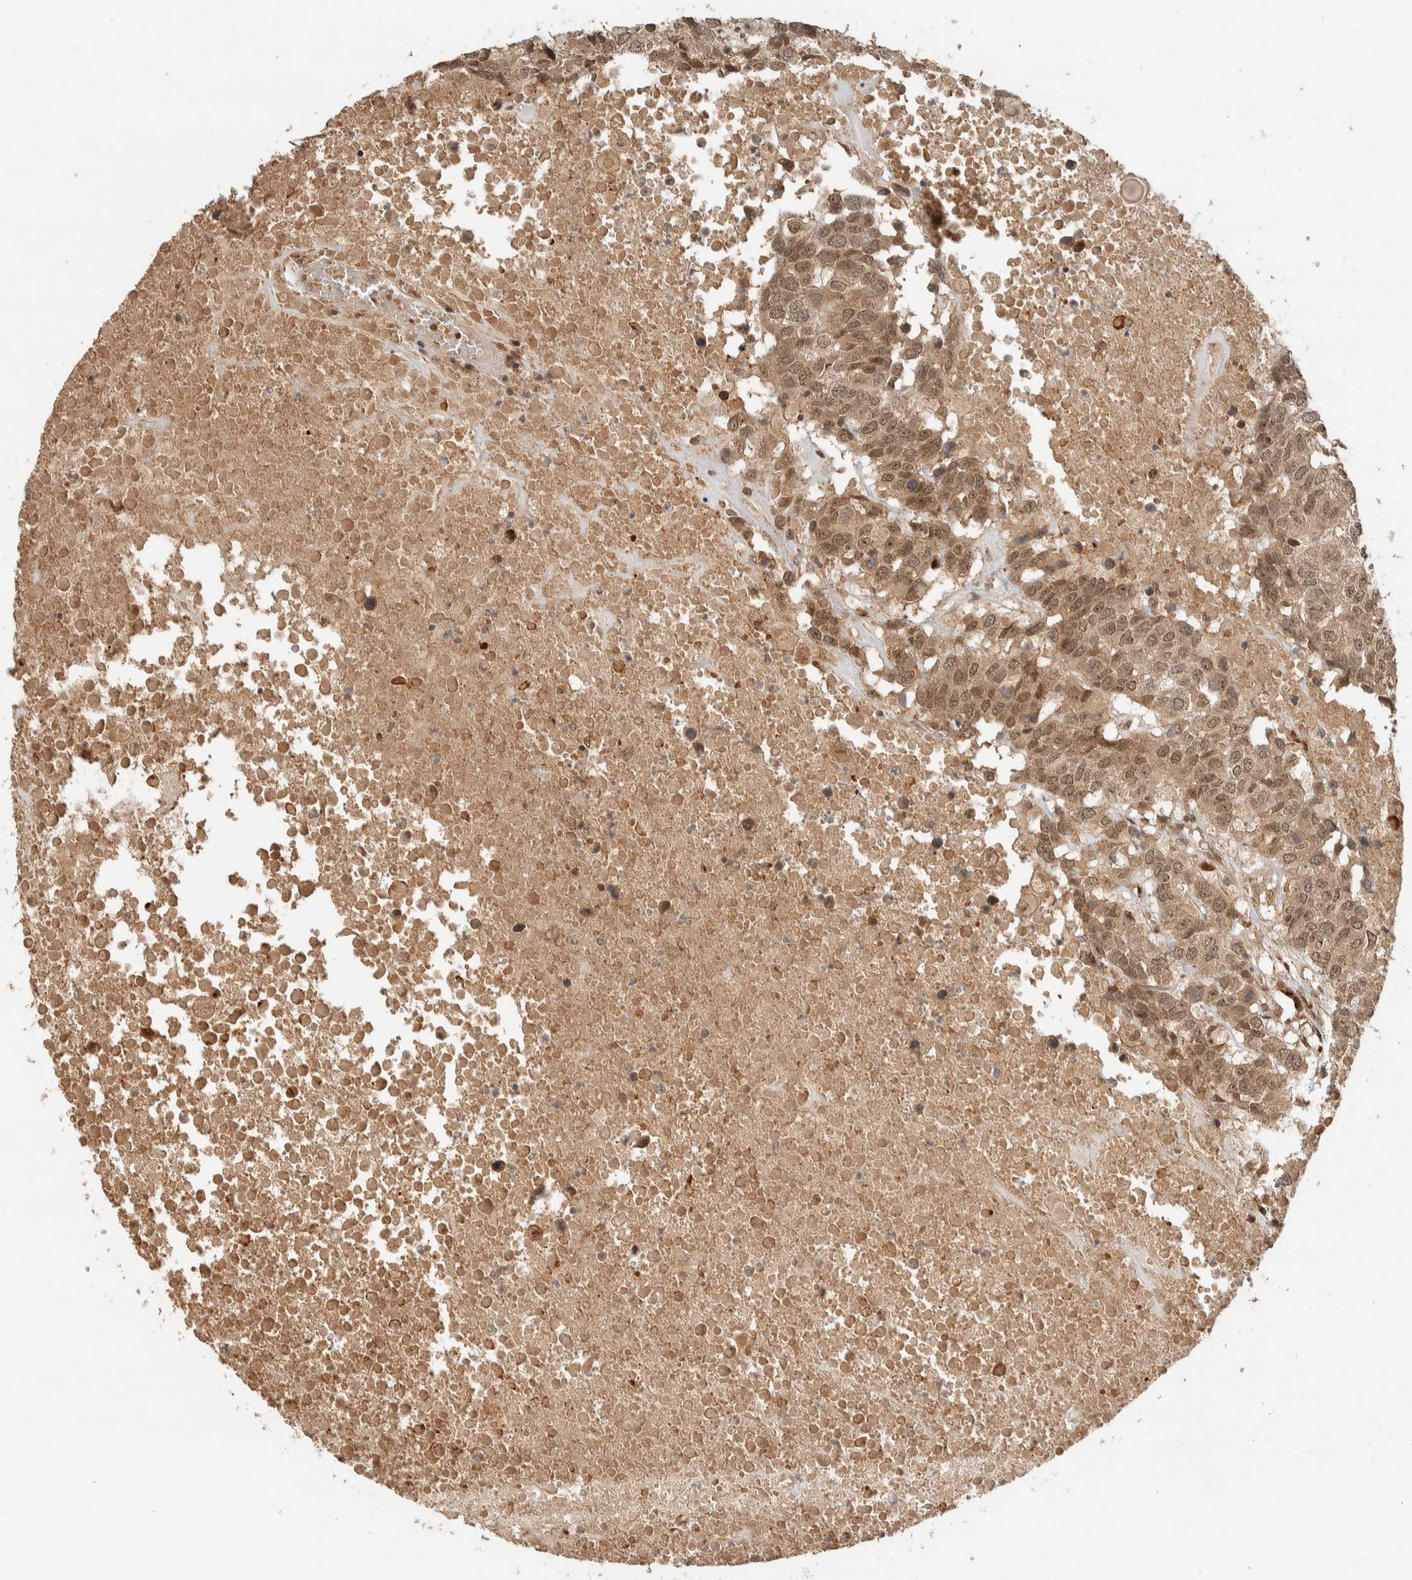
{"staining": {"intensity": "weak", "quantity": ">75%", "location": "cytoplasmic/membranous,nuclear"}, "tissue": "head and neck cancer", "cell_type": "Tumor cells", "image_type": "cancer", "snomed": [{"axis": "morphology", "description": "Squamous cell carcinoma, NOS"}, {"axis": "topography", "description": "Head-Neck"}], "caption": "Human squamous cell carcinoma (head and neck) stained with a protein marker demonstrates weak staining in tumor cells.", "gene": "ZBTB2", "patient": {"sex": "male", "age": 66}}